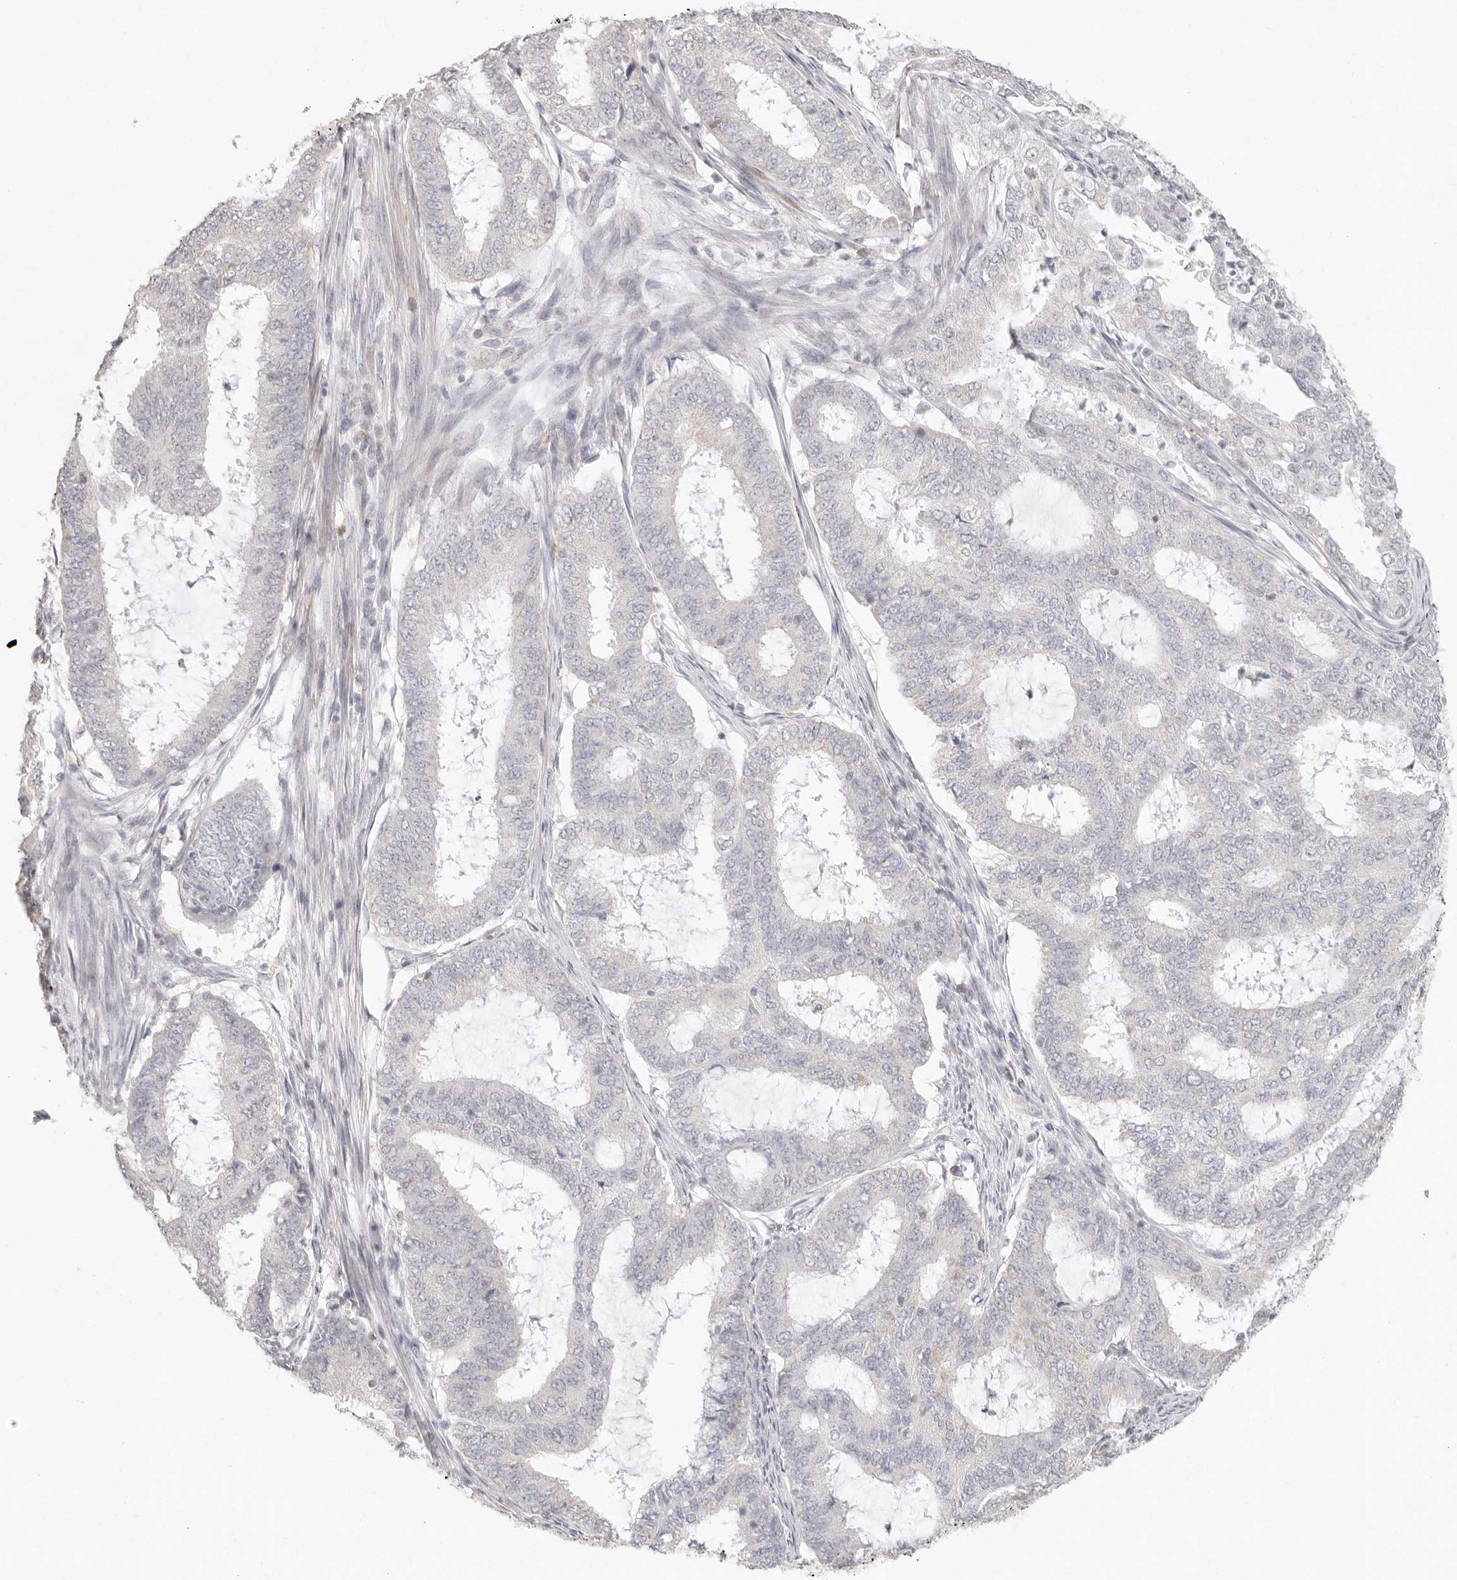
{"staining": {"intensity": "negative", "quantity": "none", "location": "none"}, "tissue": "endometrial cancer", "cell_type": "Tumor cells", "image_type": "cancer", "snomed": [{"axis": "morphology", "description": "Adenocarcinoma, NOS"}, {"axis": "topography", "description": "Endometrium"}], "caption": "Endometrial cancer was stained to show a protein in brown. There is no significant expression in tumor cells.", "gene": "NIBAN1", "patient": {"sex": "female", "age": 51}}